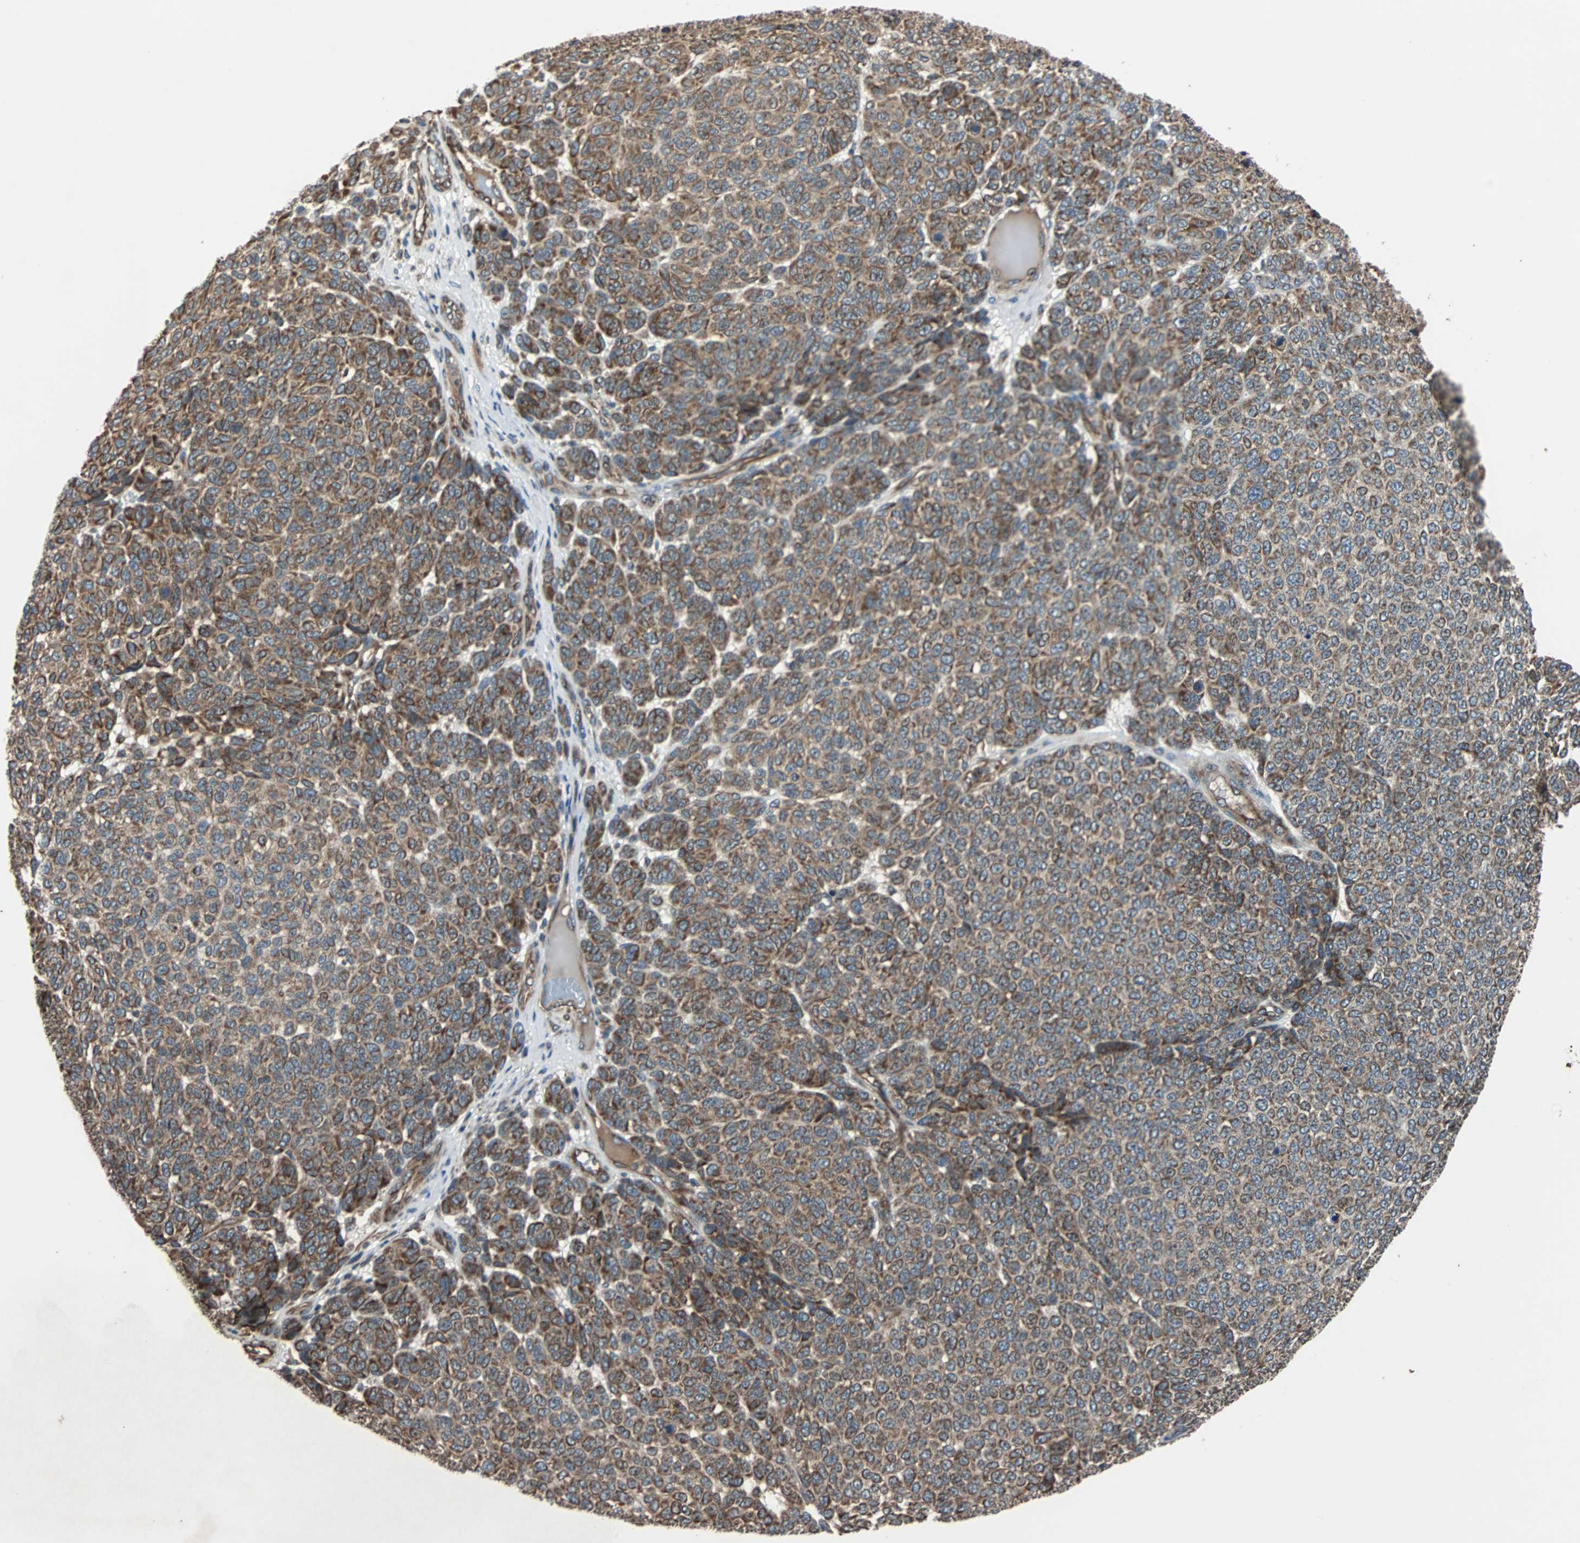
{"staining": {"intensity": "moderate", "quantity": ">75%", "location": "cytoplasmic/membranous"}, "tissue": "melanoma", "cell_type": "Tumor cells", "image_type": "cancer", "snomed": [{"axis": "morphology", "description": "Malignant melanoma, NOS"}, {"axis": "topography", "description": "Skin"}], "caption": "Immunohistochemical staining of human malignant melanoma demonstrates moderate cytoplasmic/membranous protein staining in about >75% of tumor cells. (DAB (3,3'-diaminobenzidine) = brown stain, brightfield microscopy at high magnification).", "gene": "ACTR3", "patient": {"sex": "male", "age": 59}}